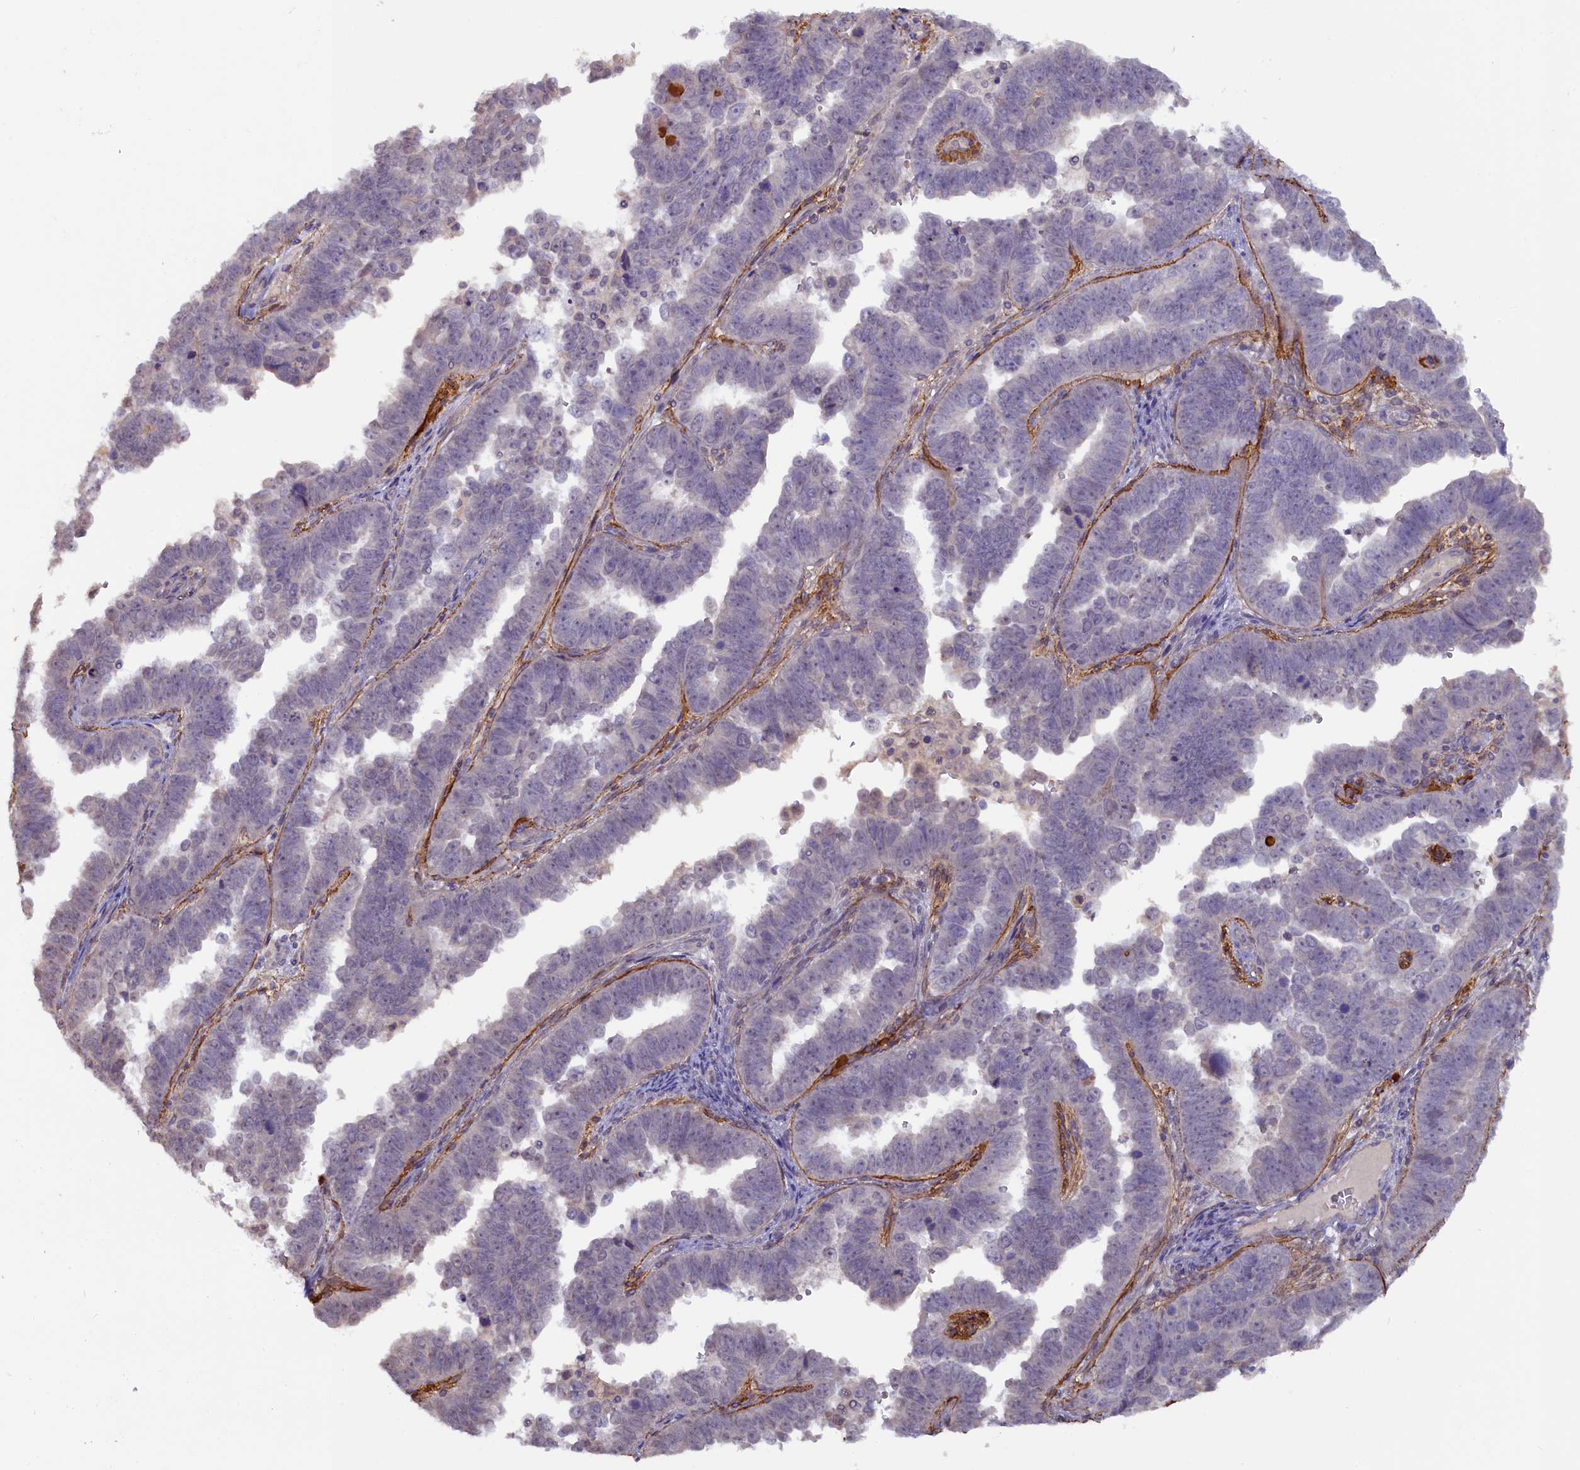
{"staining": {"intensity": "negative", "quantity": "none", "location": "none"}, "tissue": "endometrial cancer", "cell_type": "Tumor cells", "image_type": "cancer", "snomed": [{"axis": "morphology", "description": "Adenocarcinoma, NOS"}, {"axis": "topography", "description": "Endometrium"}], "caption": "DAB (3,3'-diaminobenzidine) immunohistochemical staining of human endometrial cancer (adenocarcinoma) reveals no significant expression in tumor cells.", "gene": "MYO16", "patient": {"sex": "female", "age": 75}}